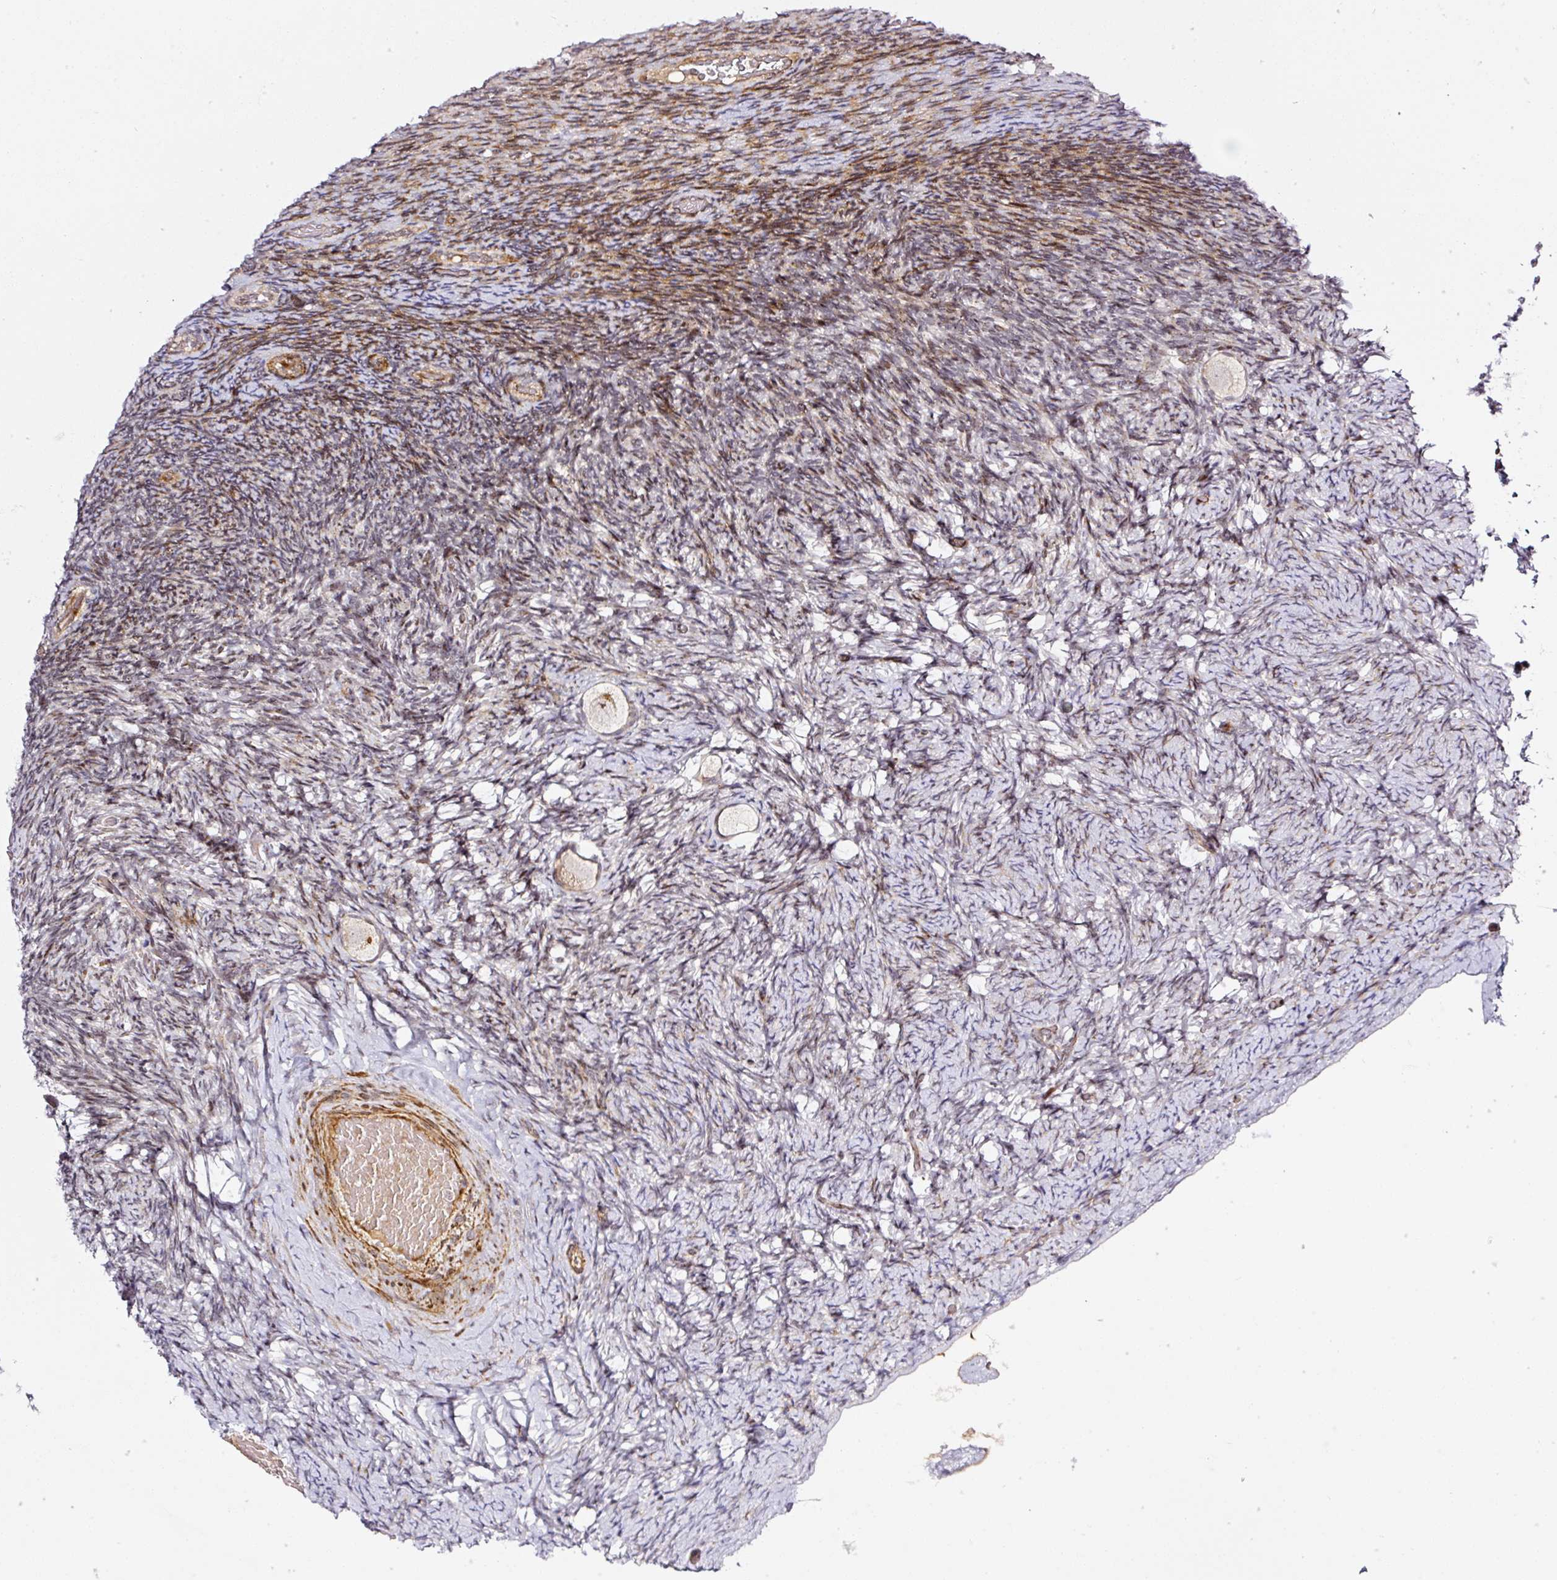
{"staining": {"intensity": "weak", "quantity": ">75%", "location": "cytoplasmic/membranous"}, "tissue": "ovary", "cell_type": "Follicle cells", "image_type": "normal", "snomed": [{"axis": "morphology", "description": "Normal tissue, NOS"}, {"axis": "topography", "description": "Ovary"}], "caption": "This is an image of immunohistochemistry staining of normal ovary, which shows weak staining in the cytoplasmic/membranous of follicle cells.", "gene": "ANKRD20A1", "patient": {"sex": "female", "age": 34}}